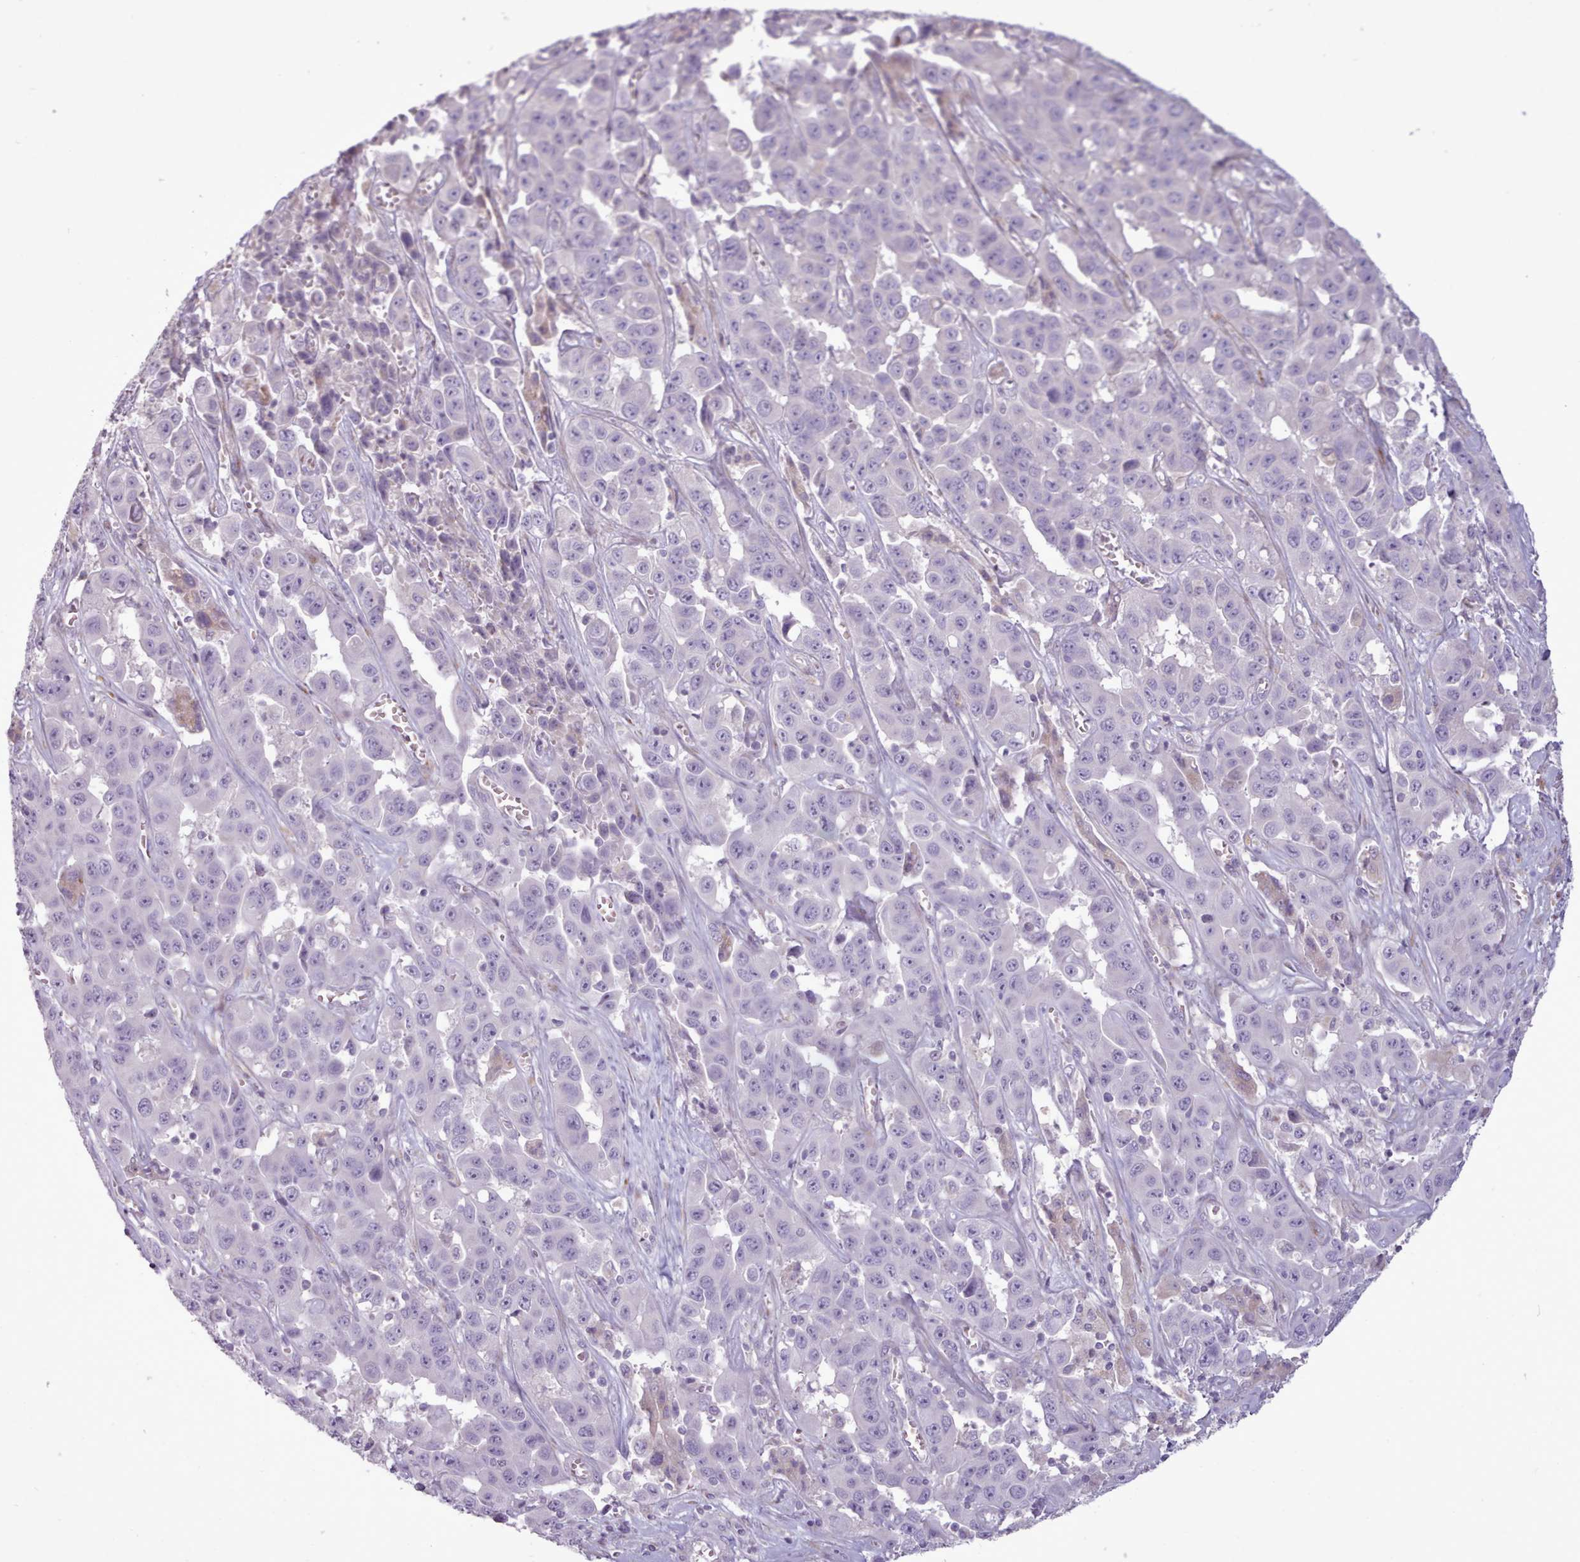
{"staining": {"intensity": "negative", "quantity": "none", "location": "none"}, "tissue": "liver cancer", "cell_type": "Tumor cells", "image_type": "cancer", "snomed": [{"axis": "morphology", "description": "Cholangiocarcinoma"}, {"axis": "topography", "description": "Liver"}], "caption": "Cholangiocarcinoma (liver) was stained to show a protein in brown. There is no significant positivity in tumor cells. The staining was performed using DAB (3,3'-diaminobenzidine) to visualize the protein expression in brown, while the nuclei were stained in blue with hematoxylin (Magnification: 20x).", "gene": "PPP3R2", "patient": {"sex": "female", "age": 52}}